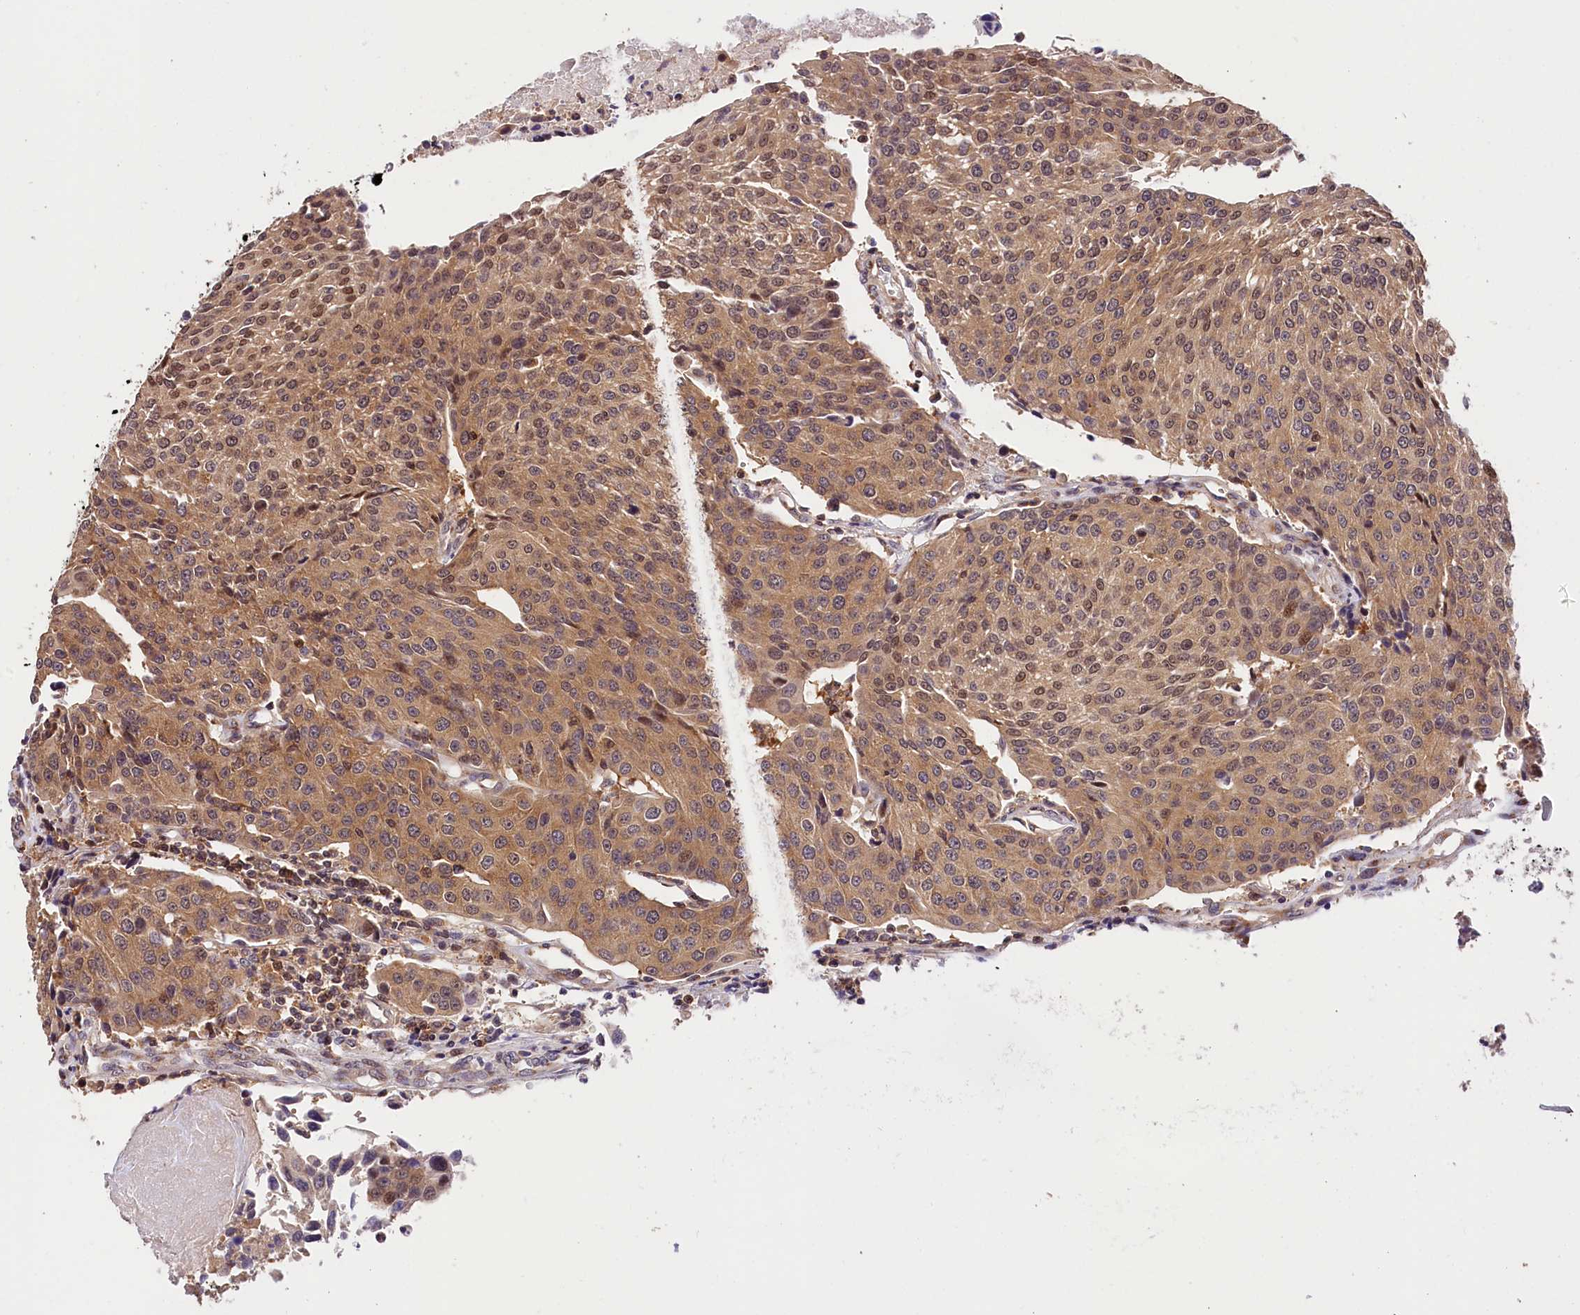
{"staining": {"intensity": "moderate", "quantity": ">75%", "location": "cytoplasmic/membranous,nuclear"}, "tissue": "urothelial cancer", "cell_type": "Tumor cells", "image_type": "cancer", "snomed": [{"axis": "morphology", "description": "Urothelial carcinoma, High grade"}, {"axis": "topography", "description": "Urinary bladder"}], "caption": "Moderate cytoplasmic/membranous and nuclear positivity is appreciated in about >75% of tumor cells in high-grade urothelial carcinoma.", "gene": "CHORDC1", "patient": {"sex": "female", "age": 85}}